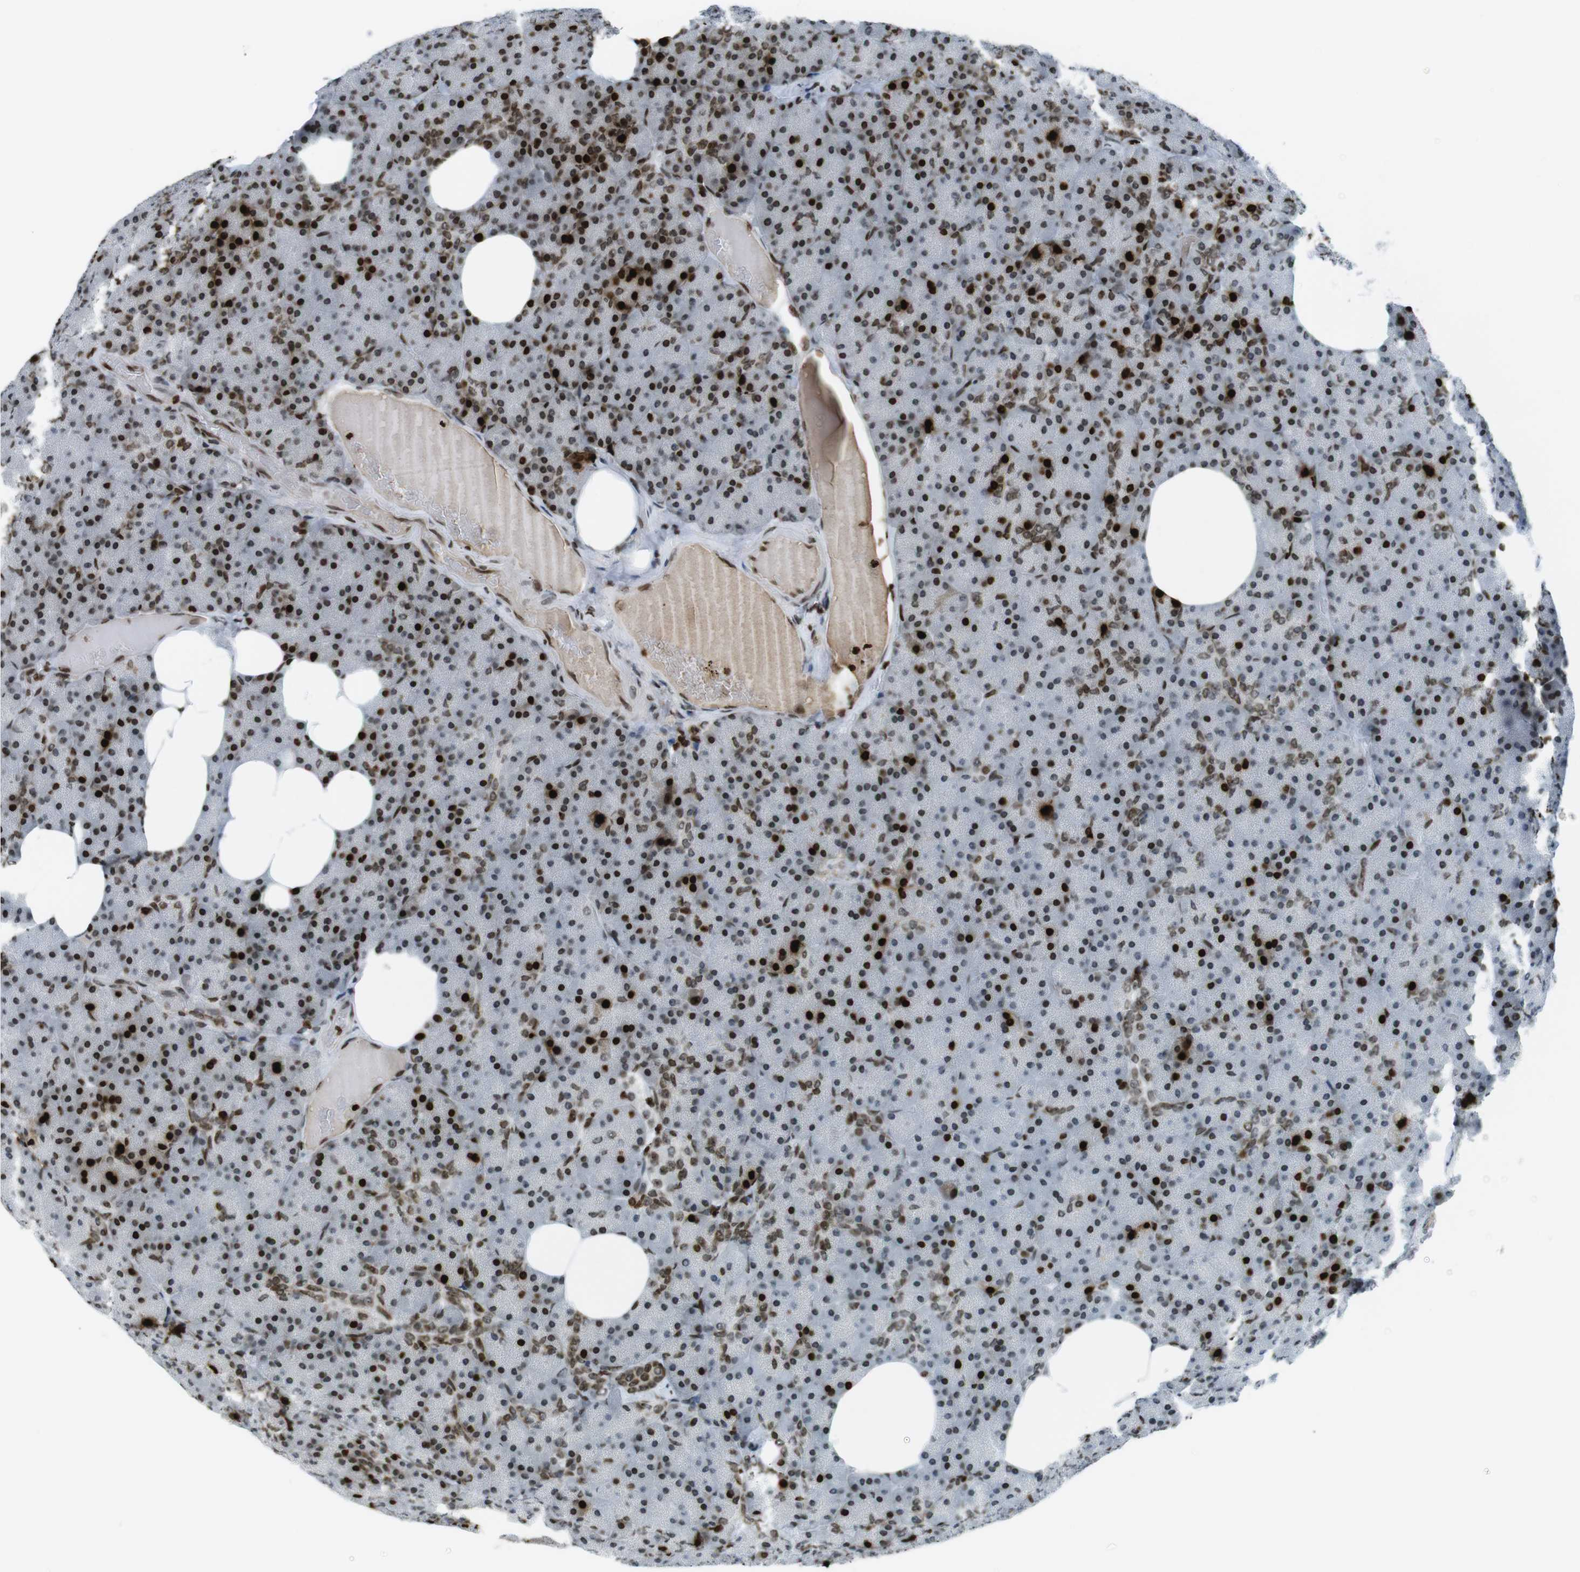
{"staining": {"intensity": "strong", "quantity": "25%-75%", "location": "nuclear"}, "tissue": "pancreas", "cell_type": "Exocrine glandular cells", "image_type": "normal", "snomed": [{"axis": "morphology", "description": "Normal tissue, NOS"}, {"axis": "topography", "description": "Pancreas"}], "caption": "Pancreas stained with DAB immunohistochemistry (IHC) demonstrates high levels of strong nuclear staining in approximately 25%-75% of exocrine glandular cells.", "gene": "H2AC8", "patient": {"sex": "female", "age": 35}}